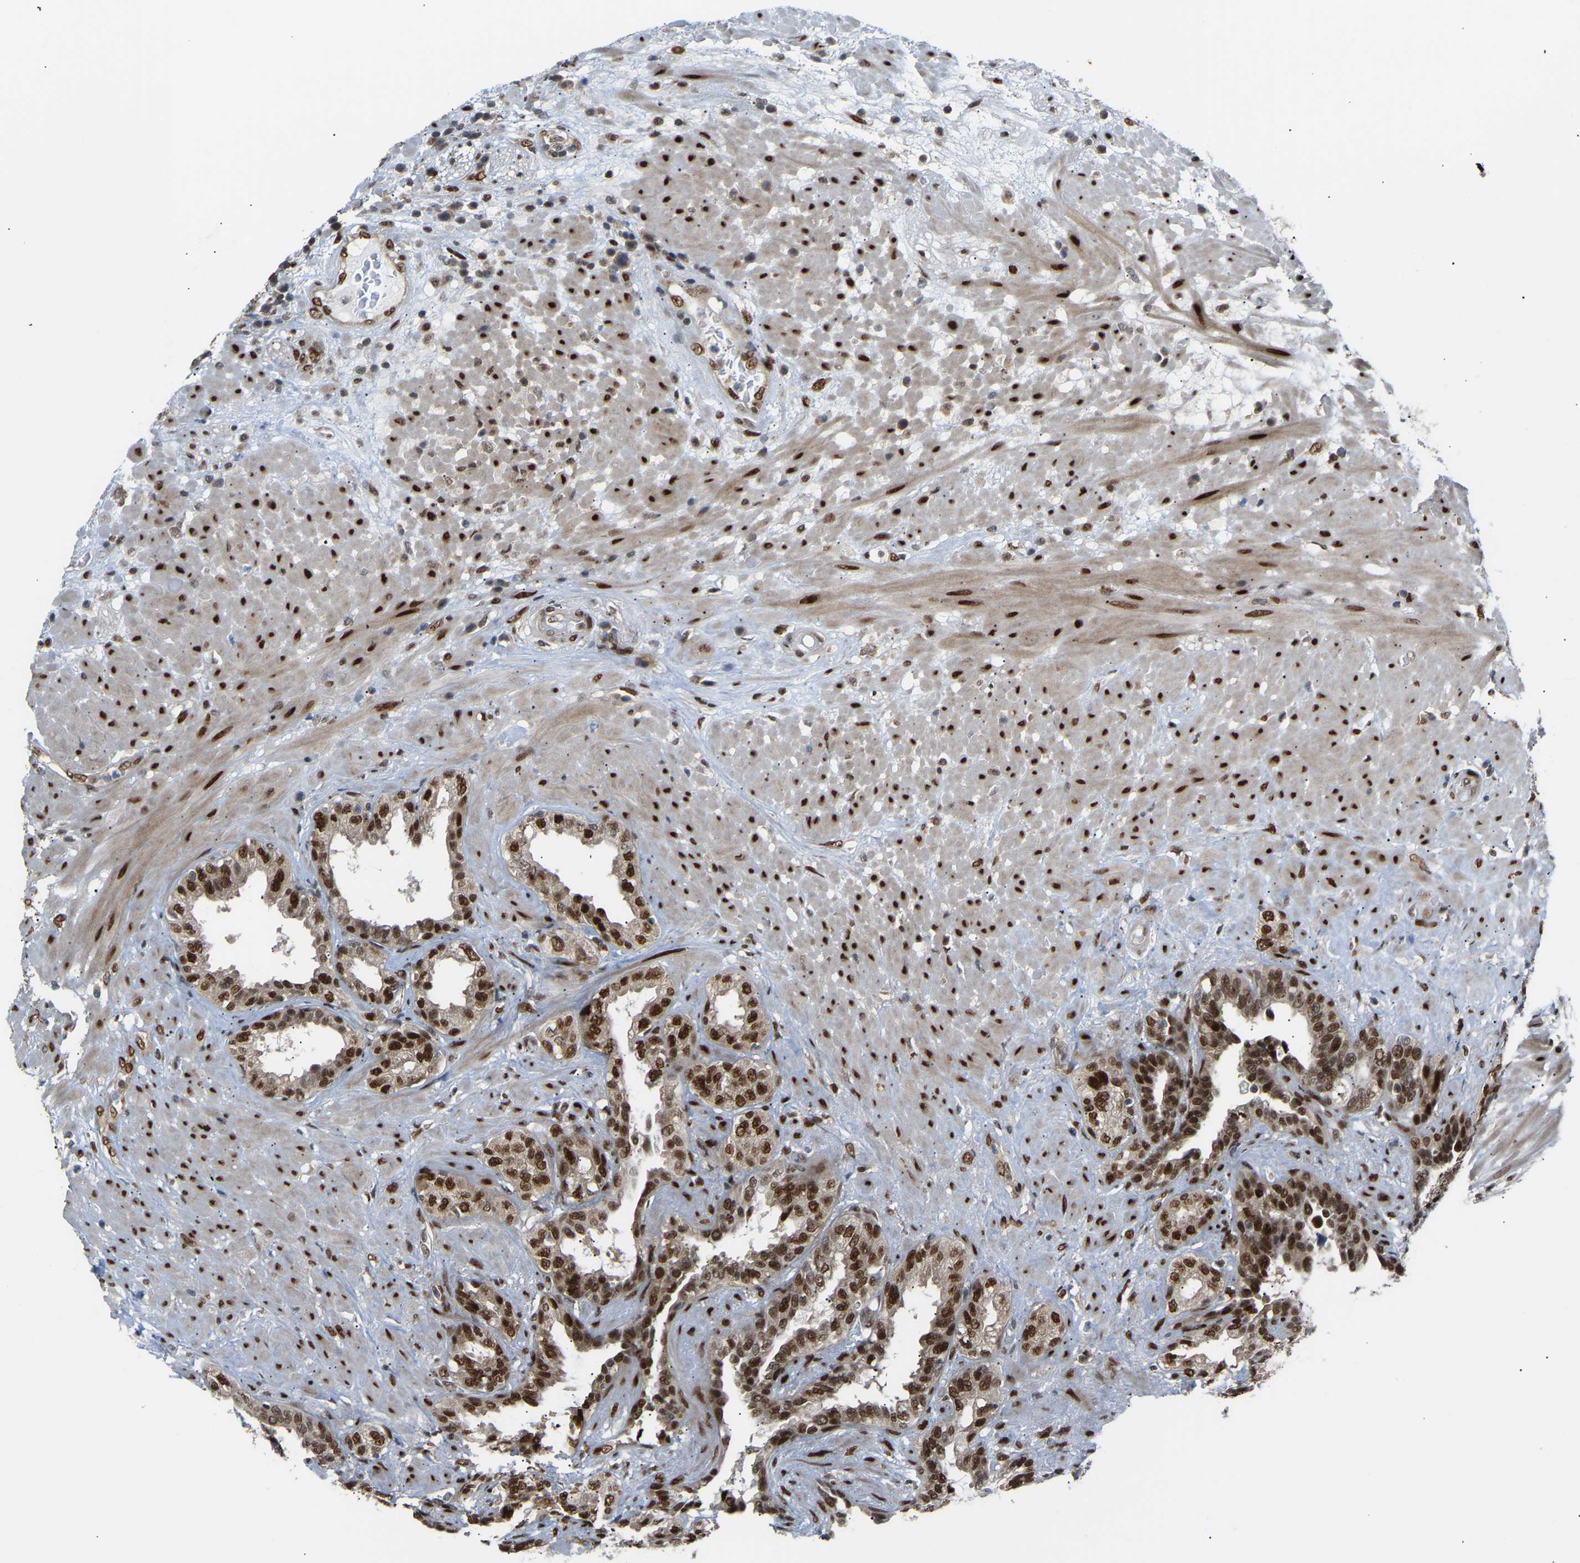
{"staining": {"intensity": "strong", "quantity": ">75%", "location": "nuclear"}, "tissue": "seminal vesicle", "cell_type": "Glandular cells", "image_type": "normal", "snomed": [{"axis": "morphology", "description": "Normal tissue, NOS"}, {"axis": "topography", "description": "Seminal veicle"}], "caption": "An IHC histopathology image of normal tissue is shown. Protein staining in brown labels strong nuclear positivity in seminal vesicle within glandular cells.", "gene": "SSBP2", "patient": {"sex": "male", "age": 61}}